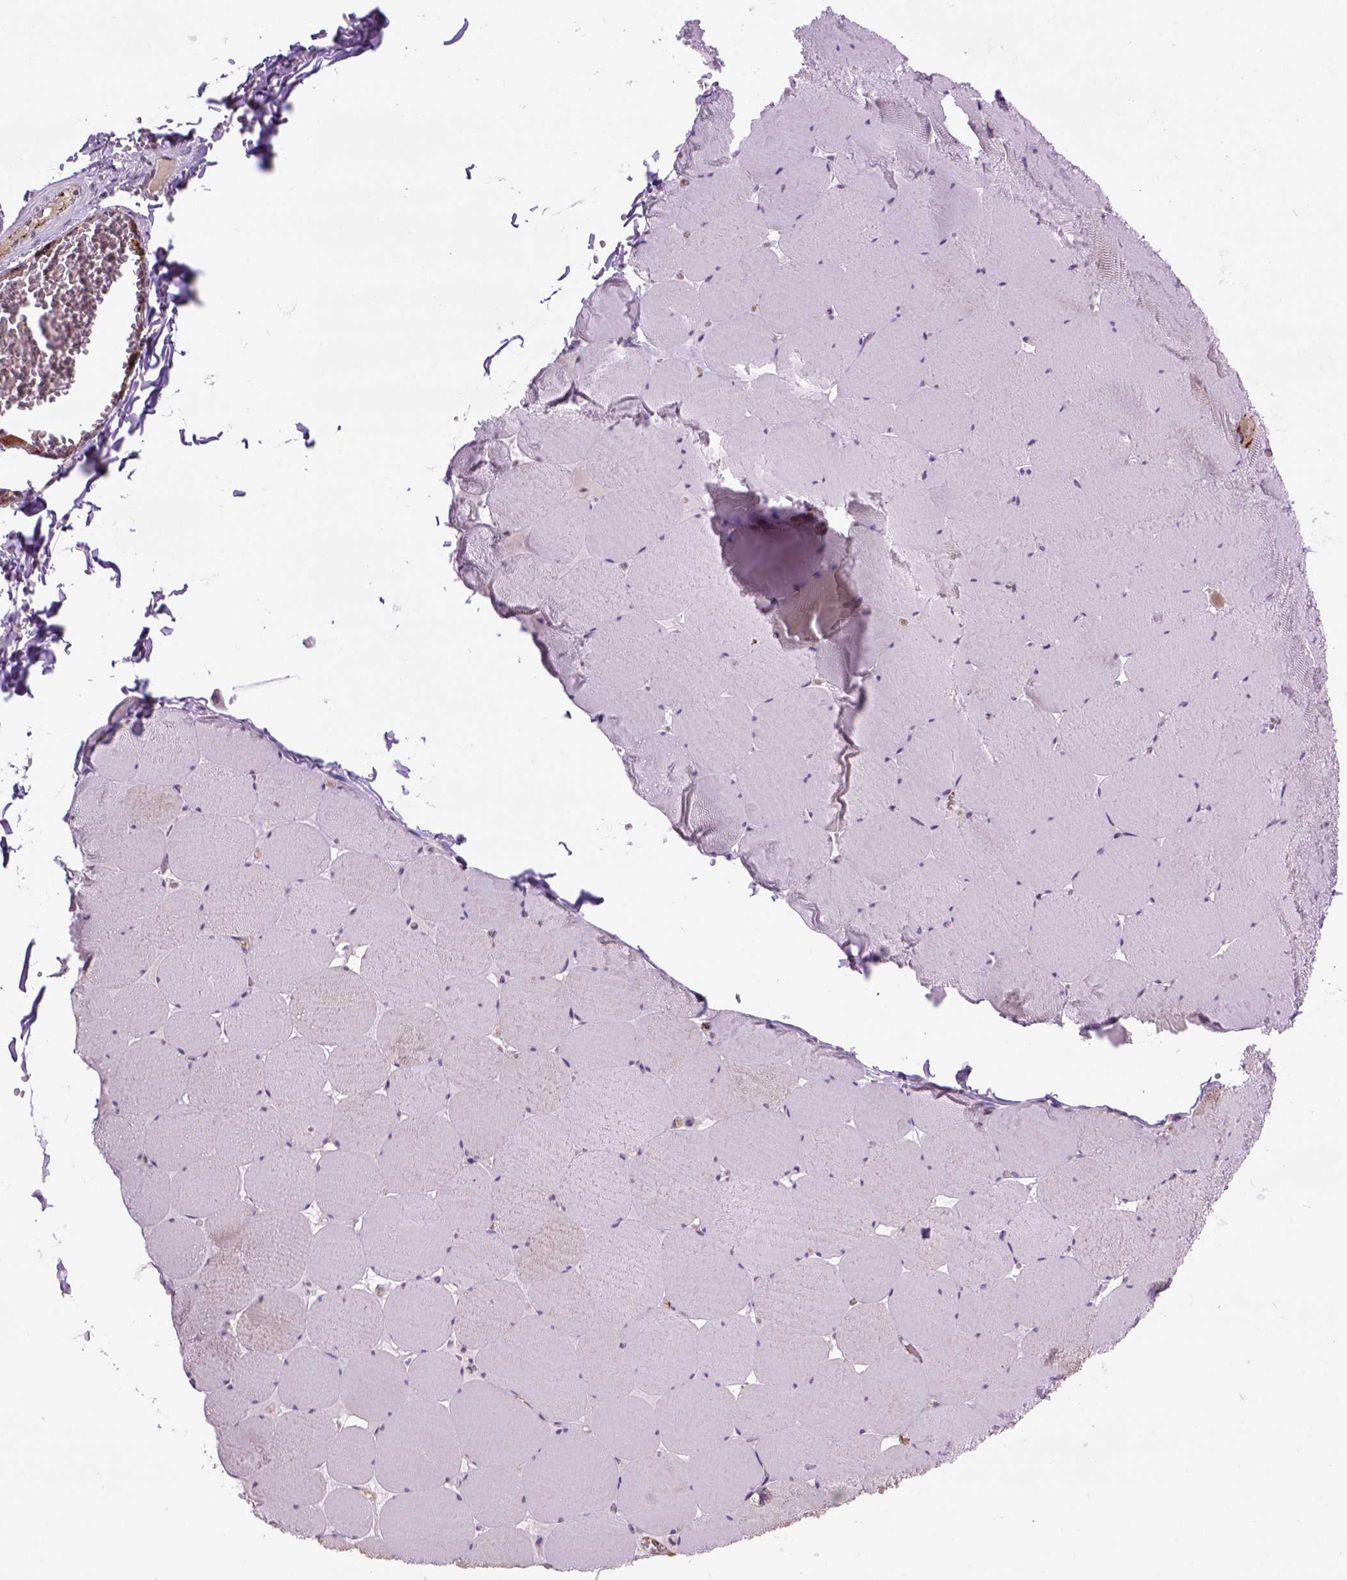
{"staining": {"intensity": "negative", "quantity": "none", "location": "none"}, "tissue": "skeletal muscle", "cell_type": "Myocytes", "image_type": "normal", "snomed": [{"axis": "morphology", "description": "Normal tissue, NOS"}, {"axis": "morphology", "description": "Malignant melanoma, Metastatic site"}, {"axis": "topography", "description": "Skeletal muscle"}], "caption": "Protein analysis of normal skeletal muscle displays no significant positivity in myocytes.", "gene": "VWF", "patient": {"sex": "male", "age": 50}}